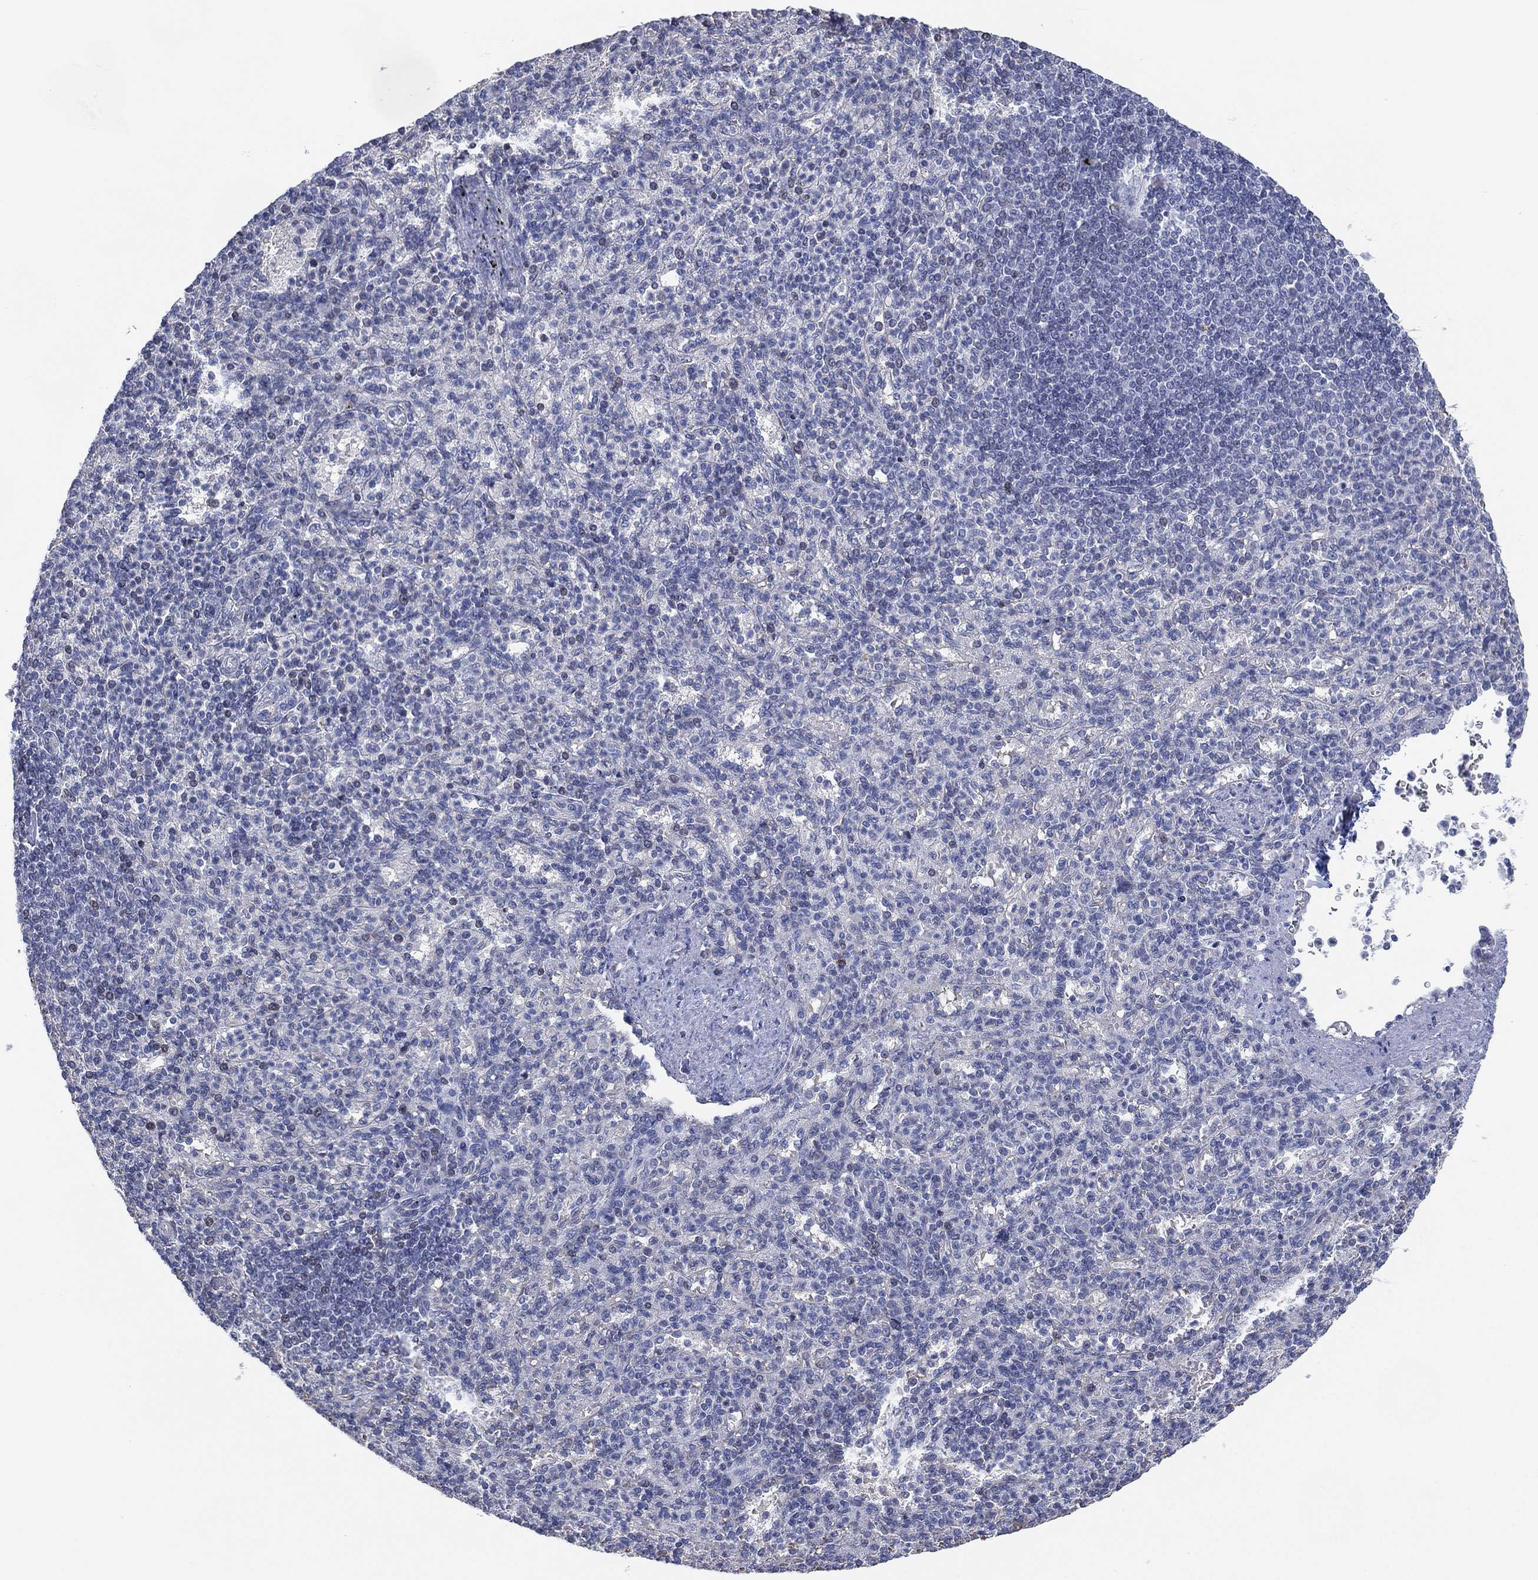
{"staining": {"intensity": "negative", "quantity": "none", "location": "none"}, "tissue": "spleen", "cell_type": "Cells in red pulp", "image_type": "normal", "snomed": [{"axis": "morphology", "description": "Normal tissue, NOS"}, {"axis": "topography", "description": "Spleen"}], "caption": "Immunohistochemistry photomicrograph of benign spleen: spleen stained with DAB (3,3'-diaminobenzidine) demonstrates no significant protein staining in cells in red pulp.", "gene": "CFTR", "patient": {"sex": "female", "age": 74}}